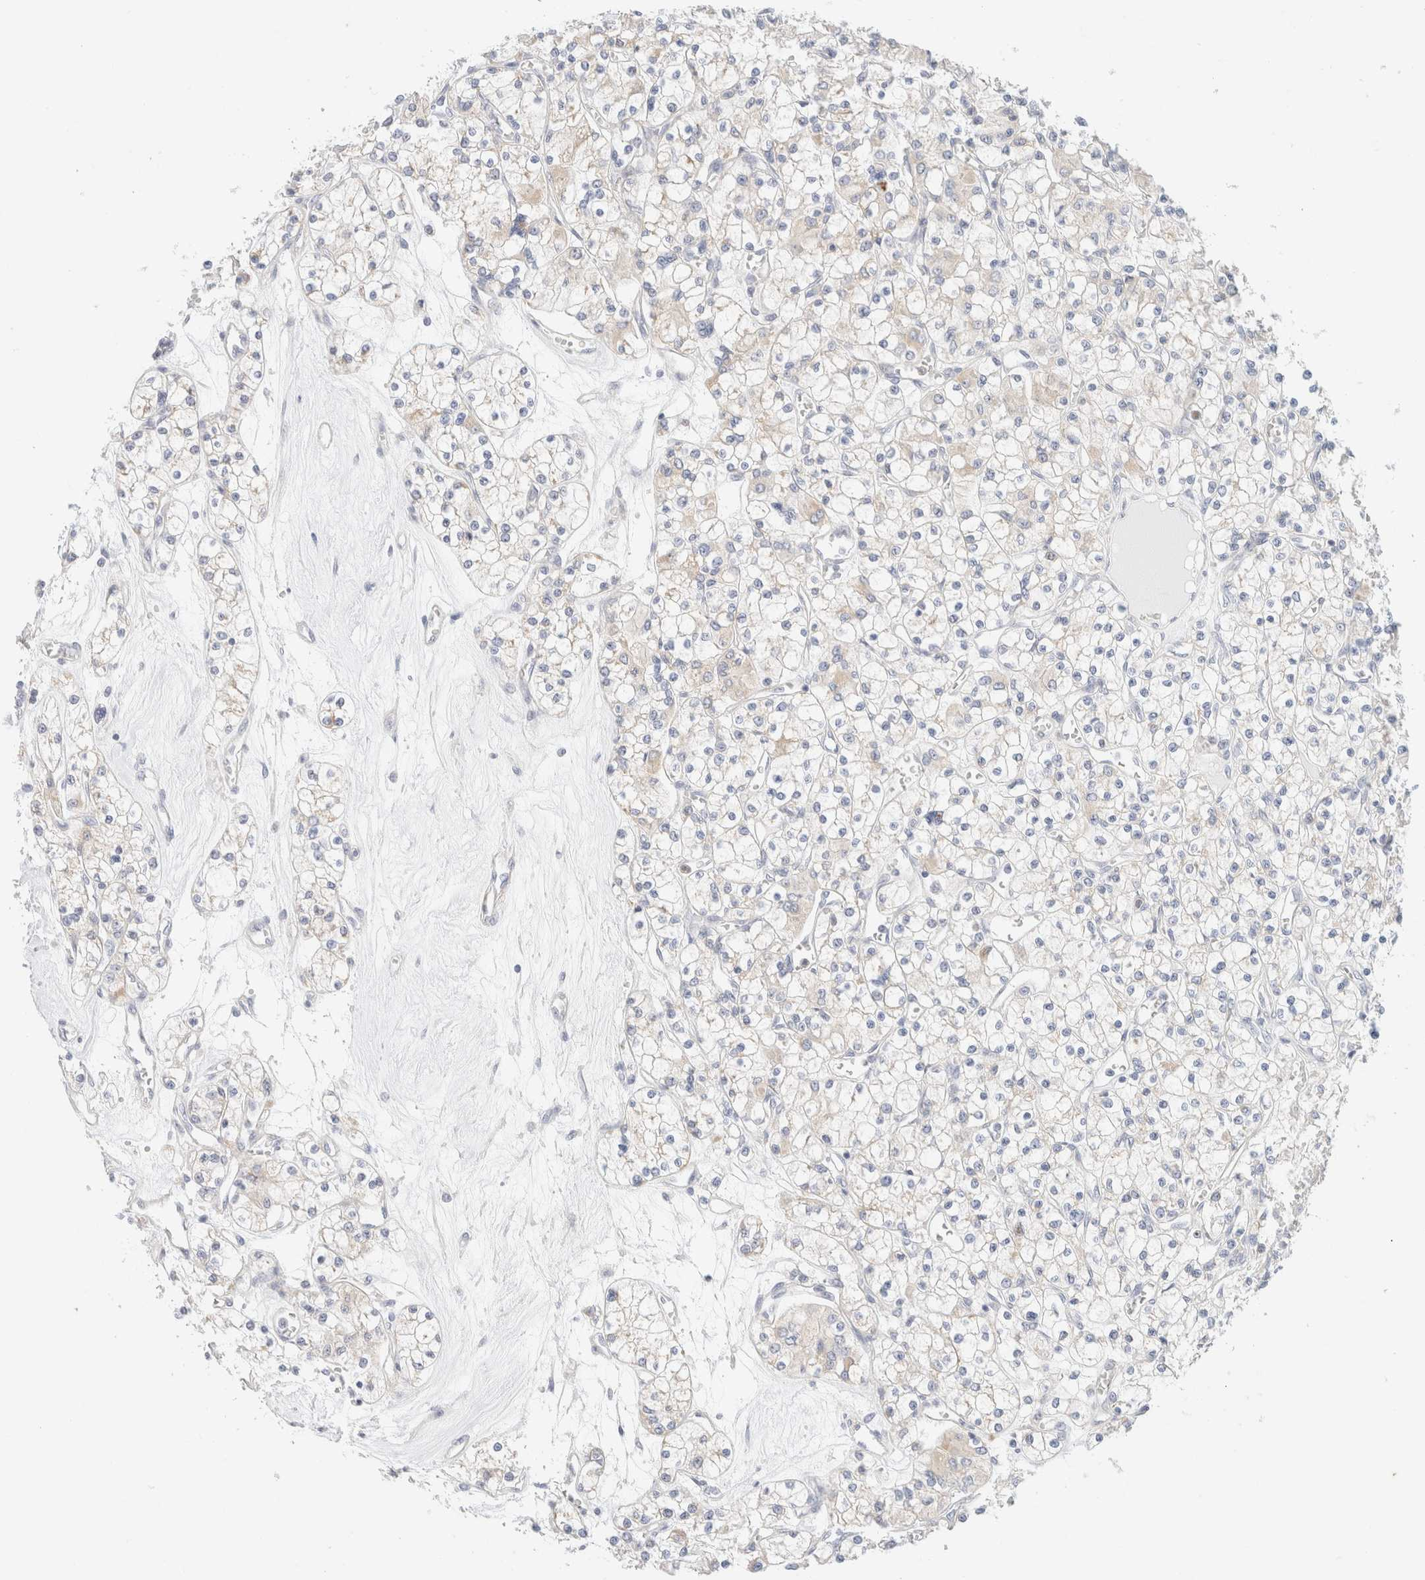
{"staining": {"intensity": "negative", "quantity": "none", "location": "none"}, "tissue": "renal cancer", "cell_type": "Tumor cells", "image_type": "cancer", "snomed": [{"axis": "morphology", "description": "Adenocarcinoma, NOS"}, {"axis": "topography", "description": "Kidney"}], "caption": "Tumor cells show no significant positivity in renal cancer (adenocarcinoma). The staining is performed using DAB brown chromogen with nuclei counter-stained in using hematoxylin.", "gene": "UNC13B", "patient": {"sex": "female", "age": 59}}